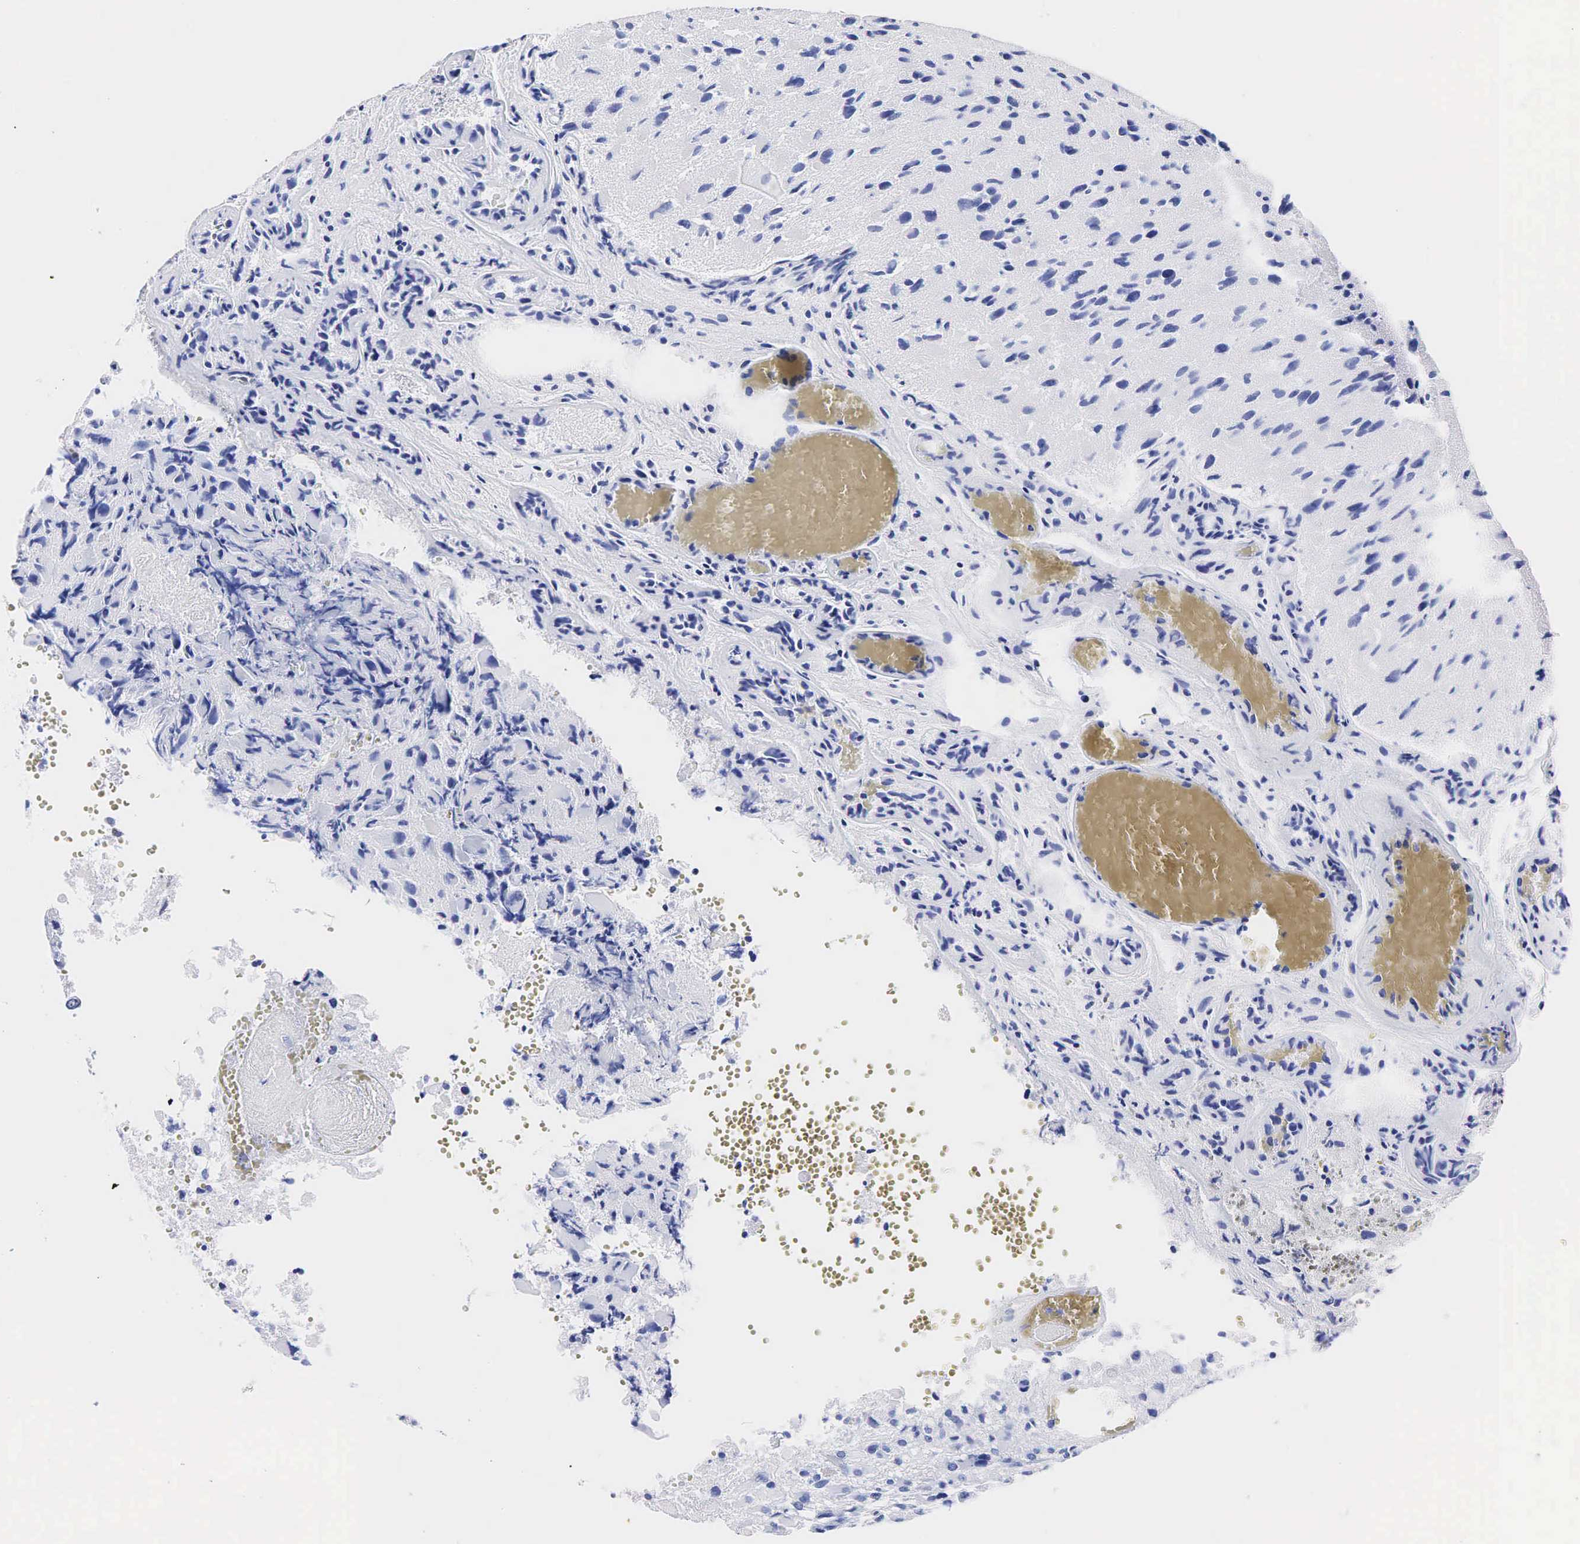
{"staining": {"intensity": "negative", "quantity": "none", "location": "none"}, "tissue": "glioma", "cell_type": "Tumor cells", "image_type": "cancer", "snomed": [{"axis": "morphology", "description": "Glioma, malignant, High grade"}, {"axis": "topography", "description": "Brain"}], "caption": "Tumor cells show no significant positivity in glioma.", "gene": "TG", "patient": {"sex": "male", "age": 69}}